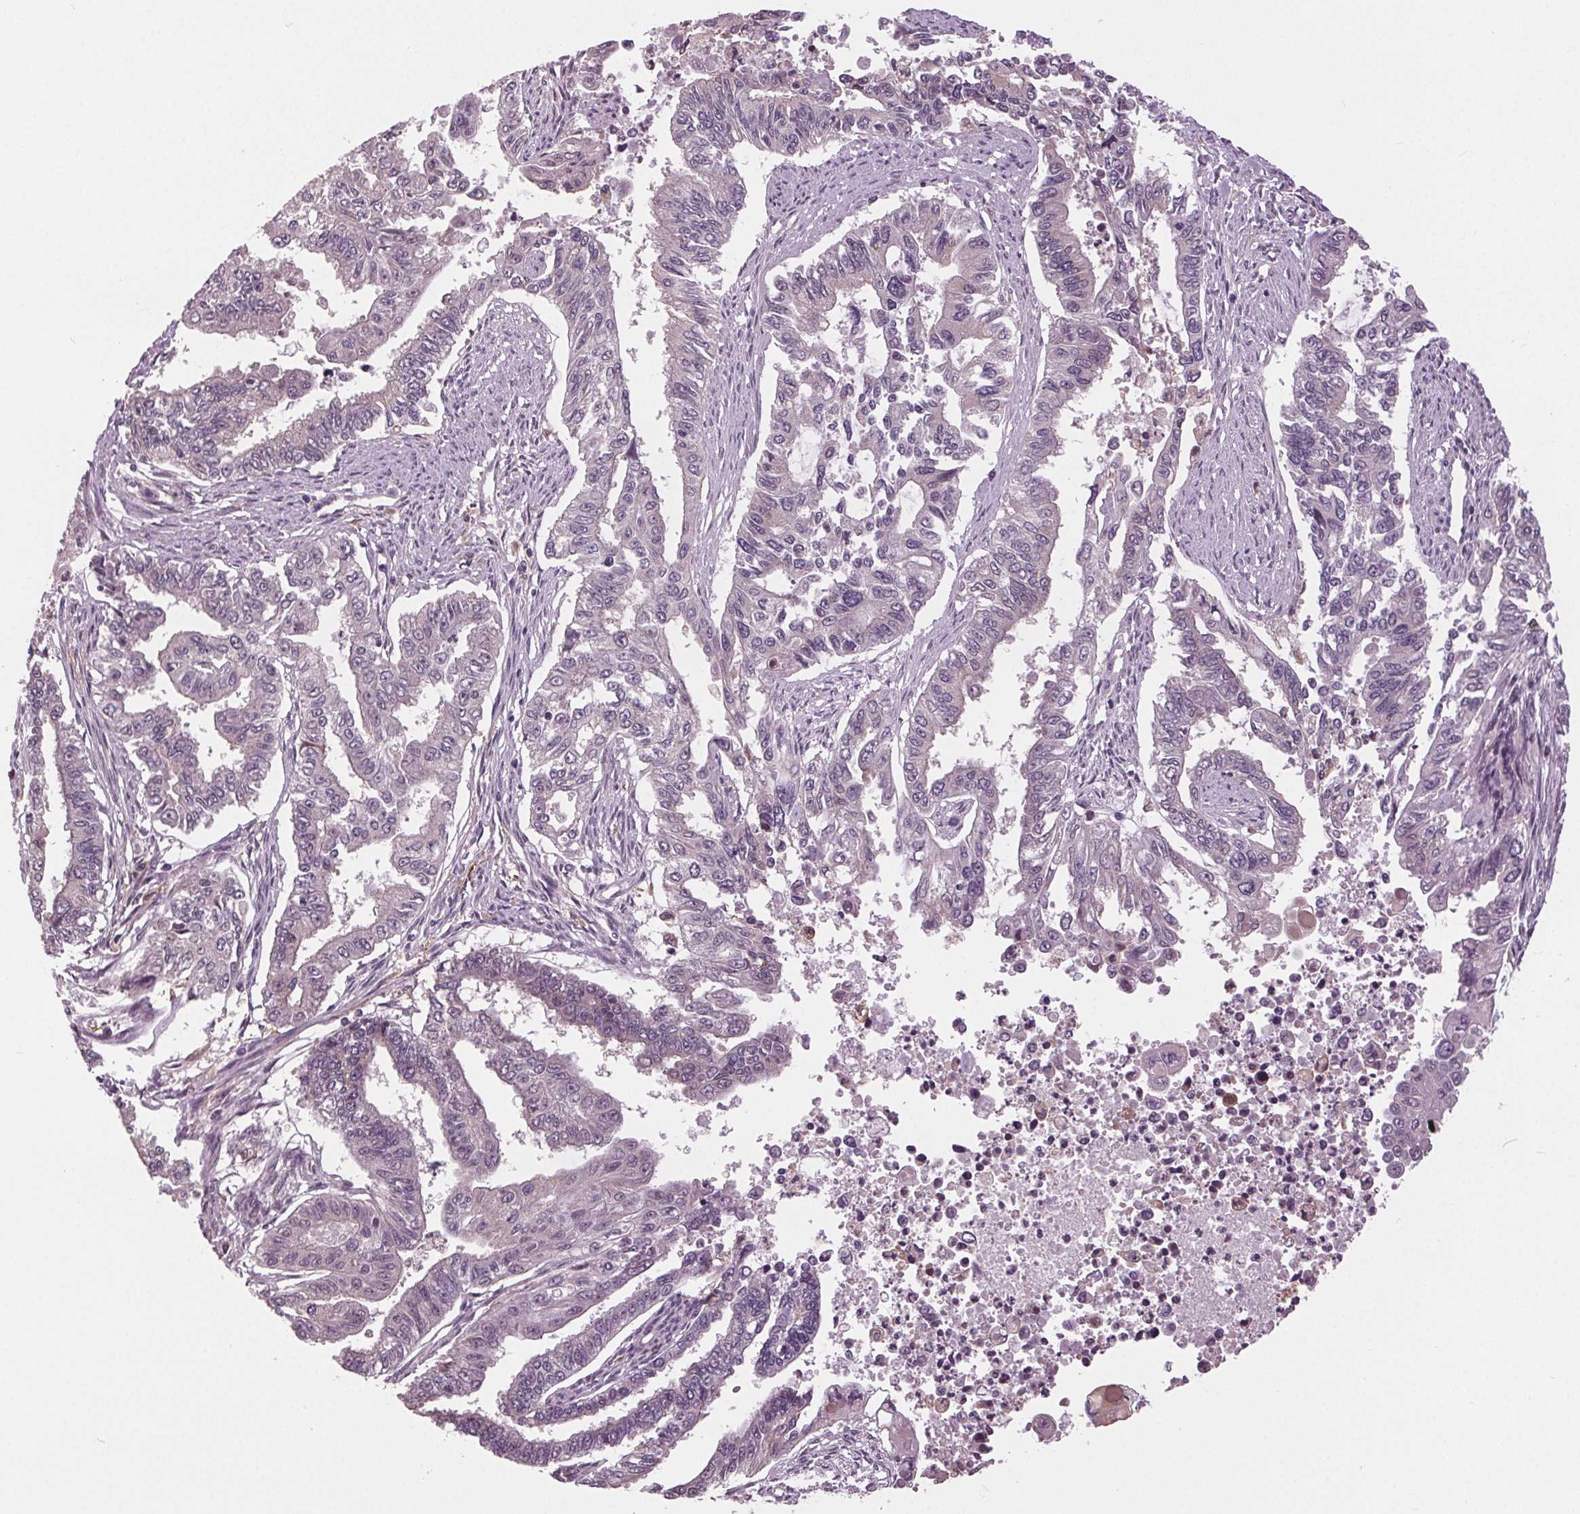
{"staining": {"intensity": "negative", "quantity": "none", "location": "none"}, "tissue": "endometrial cancer", "cell_type": "Tumor cells", "image_type": "cancer", "snomed": [{"axis": "morphology", "description": "Adenocarcinoma, NOS"}, {"axis": "topography", "description": "Uterus"}], "caption": "This is a micrograph of immunohistochemistry staining of endometrial cancer (adenocarcinoma), which shows no positivity in tumor cells.", "gene": "BSDC1", "patient": {"sex": "female", "age": 59}}